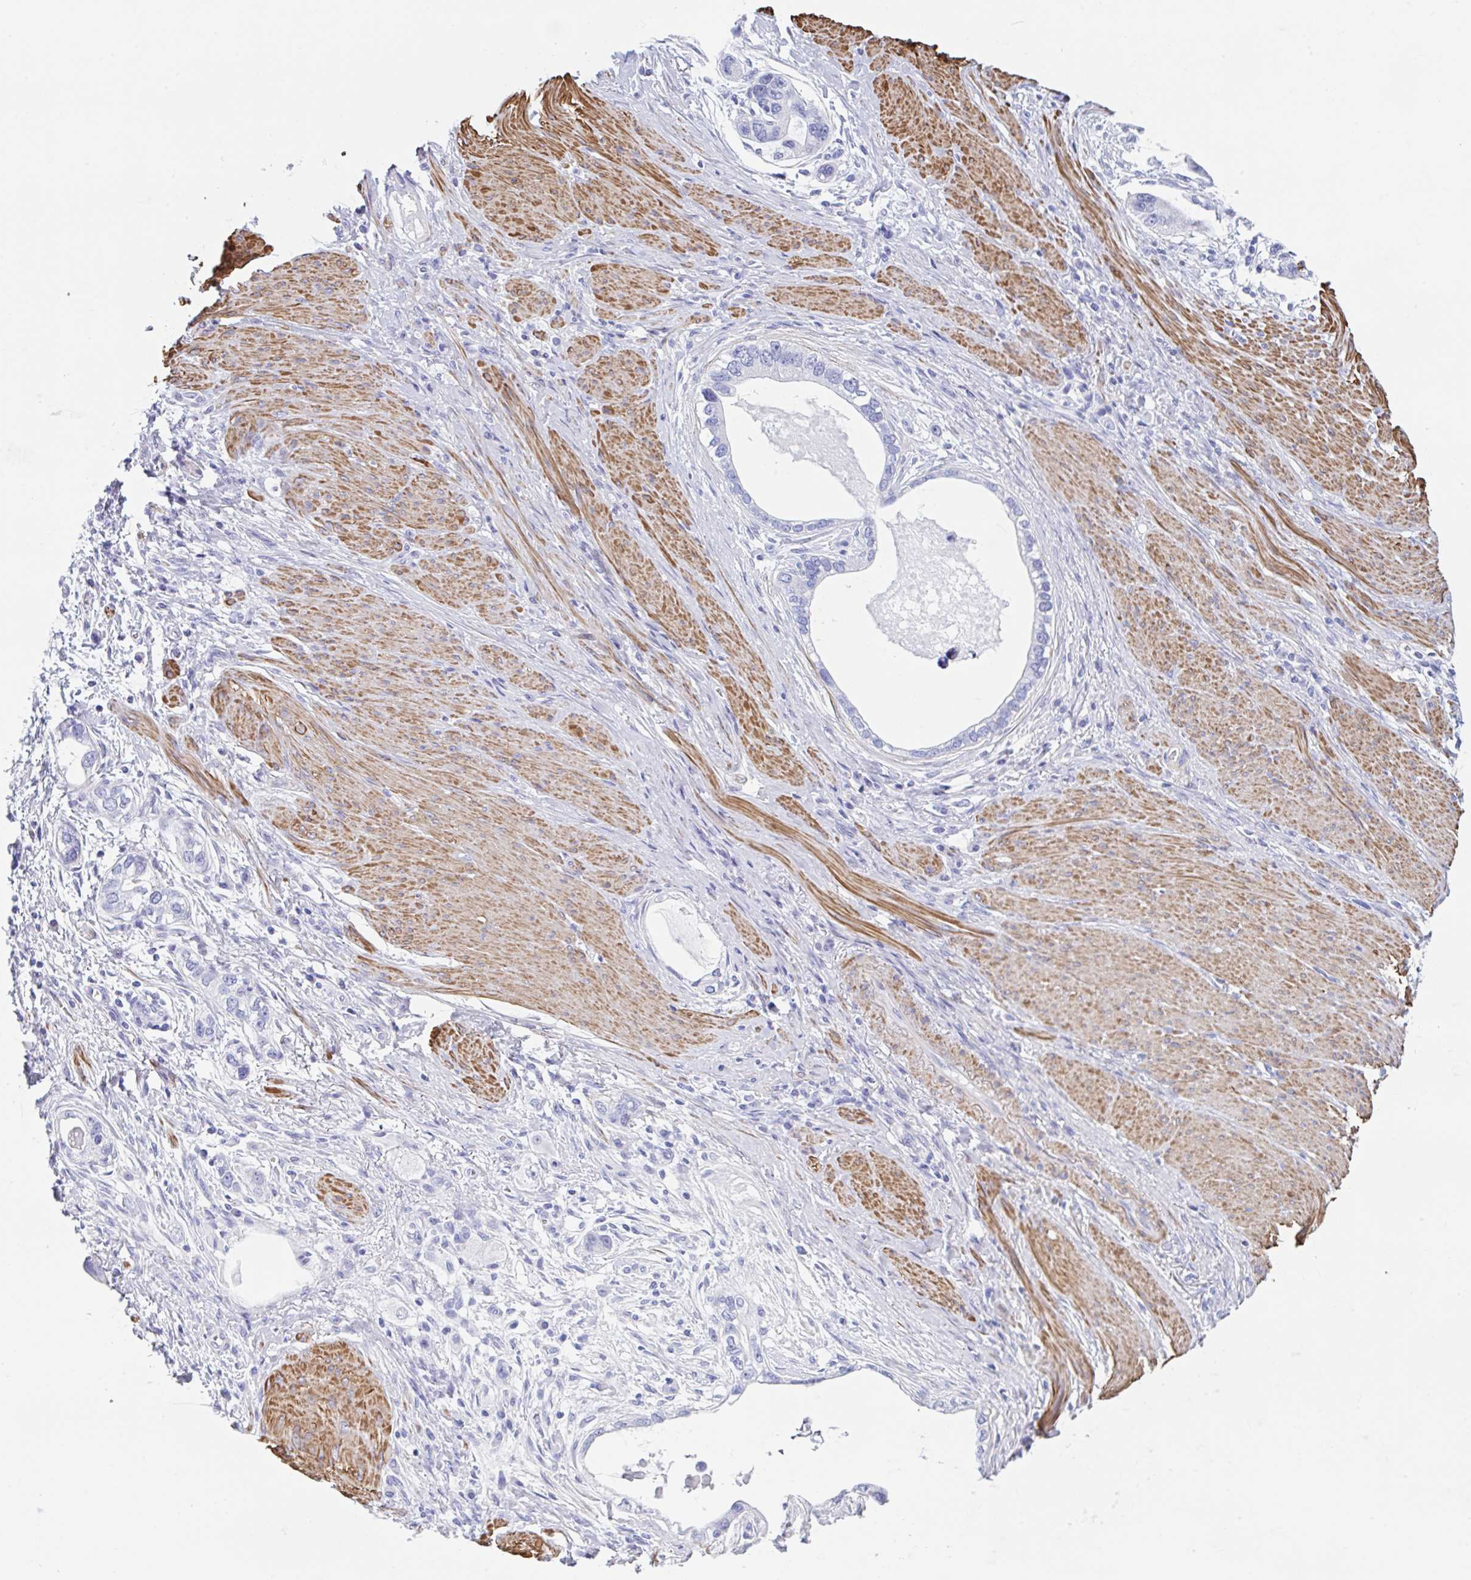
{"staining": {"intensity": "negative", "quantity": "none", "location": "none"}, "tissue": "stomach cancer", "cell_type": "Tumor cells", "image_type": "cancer", "snomed": [{"axis": "morphology", "description": "Adenocarcinoma, NOS"}, {"axis": "topography", "description": "Stomach, lower"}], "caption": "High power microscopy micrograph of an IHC micrograph of adenocarcinoma (stomach), revealing no significant expression in tumor cells.", "gene": "TAS2R41", "patient": {"sex": "female", "age": 93}}